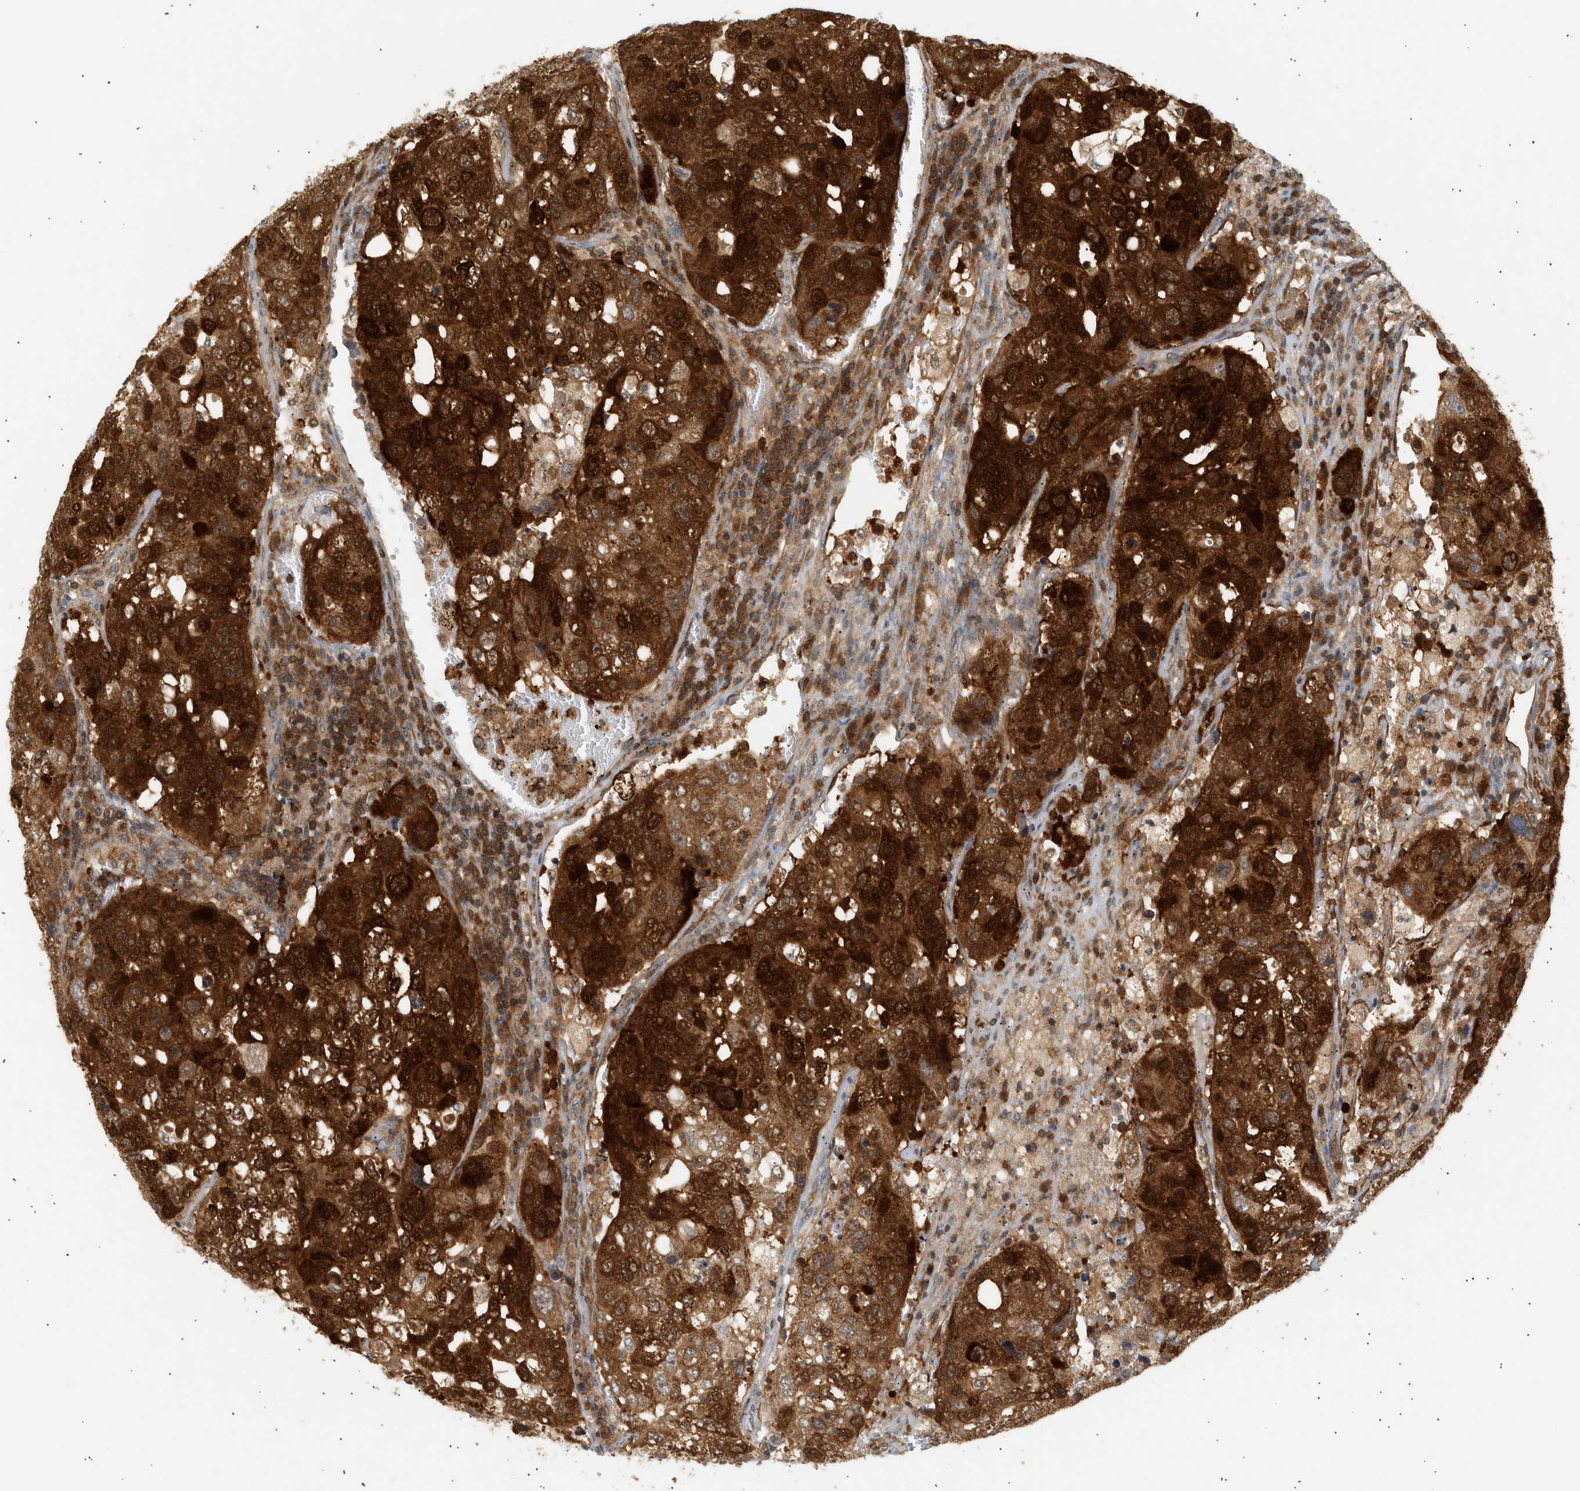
{"staining": {"intensity": "strong", "quantity": ">75%", "location": "cytoplasmic/membranous,nuclear"}, "tissue": "urothelial cancer", "cell_type": "Tumor cells", "image_type": "cancer", "snomed": [{"axis": "morphology", "description": "Urothelial carcinoma, High grade"}, {"axis": "topography", "description": "Lymph node"}, {"axis": "topography", "description": "Urinary bladder"}], "caption": "IHC of human urothelial cancer displays high levels of strong cytoplasmic/membranous and nuclear staining in about >75% of tumor cells.", "gene": "SHC1", "patient": {"sex": "male", "age": 51}}